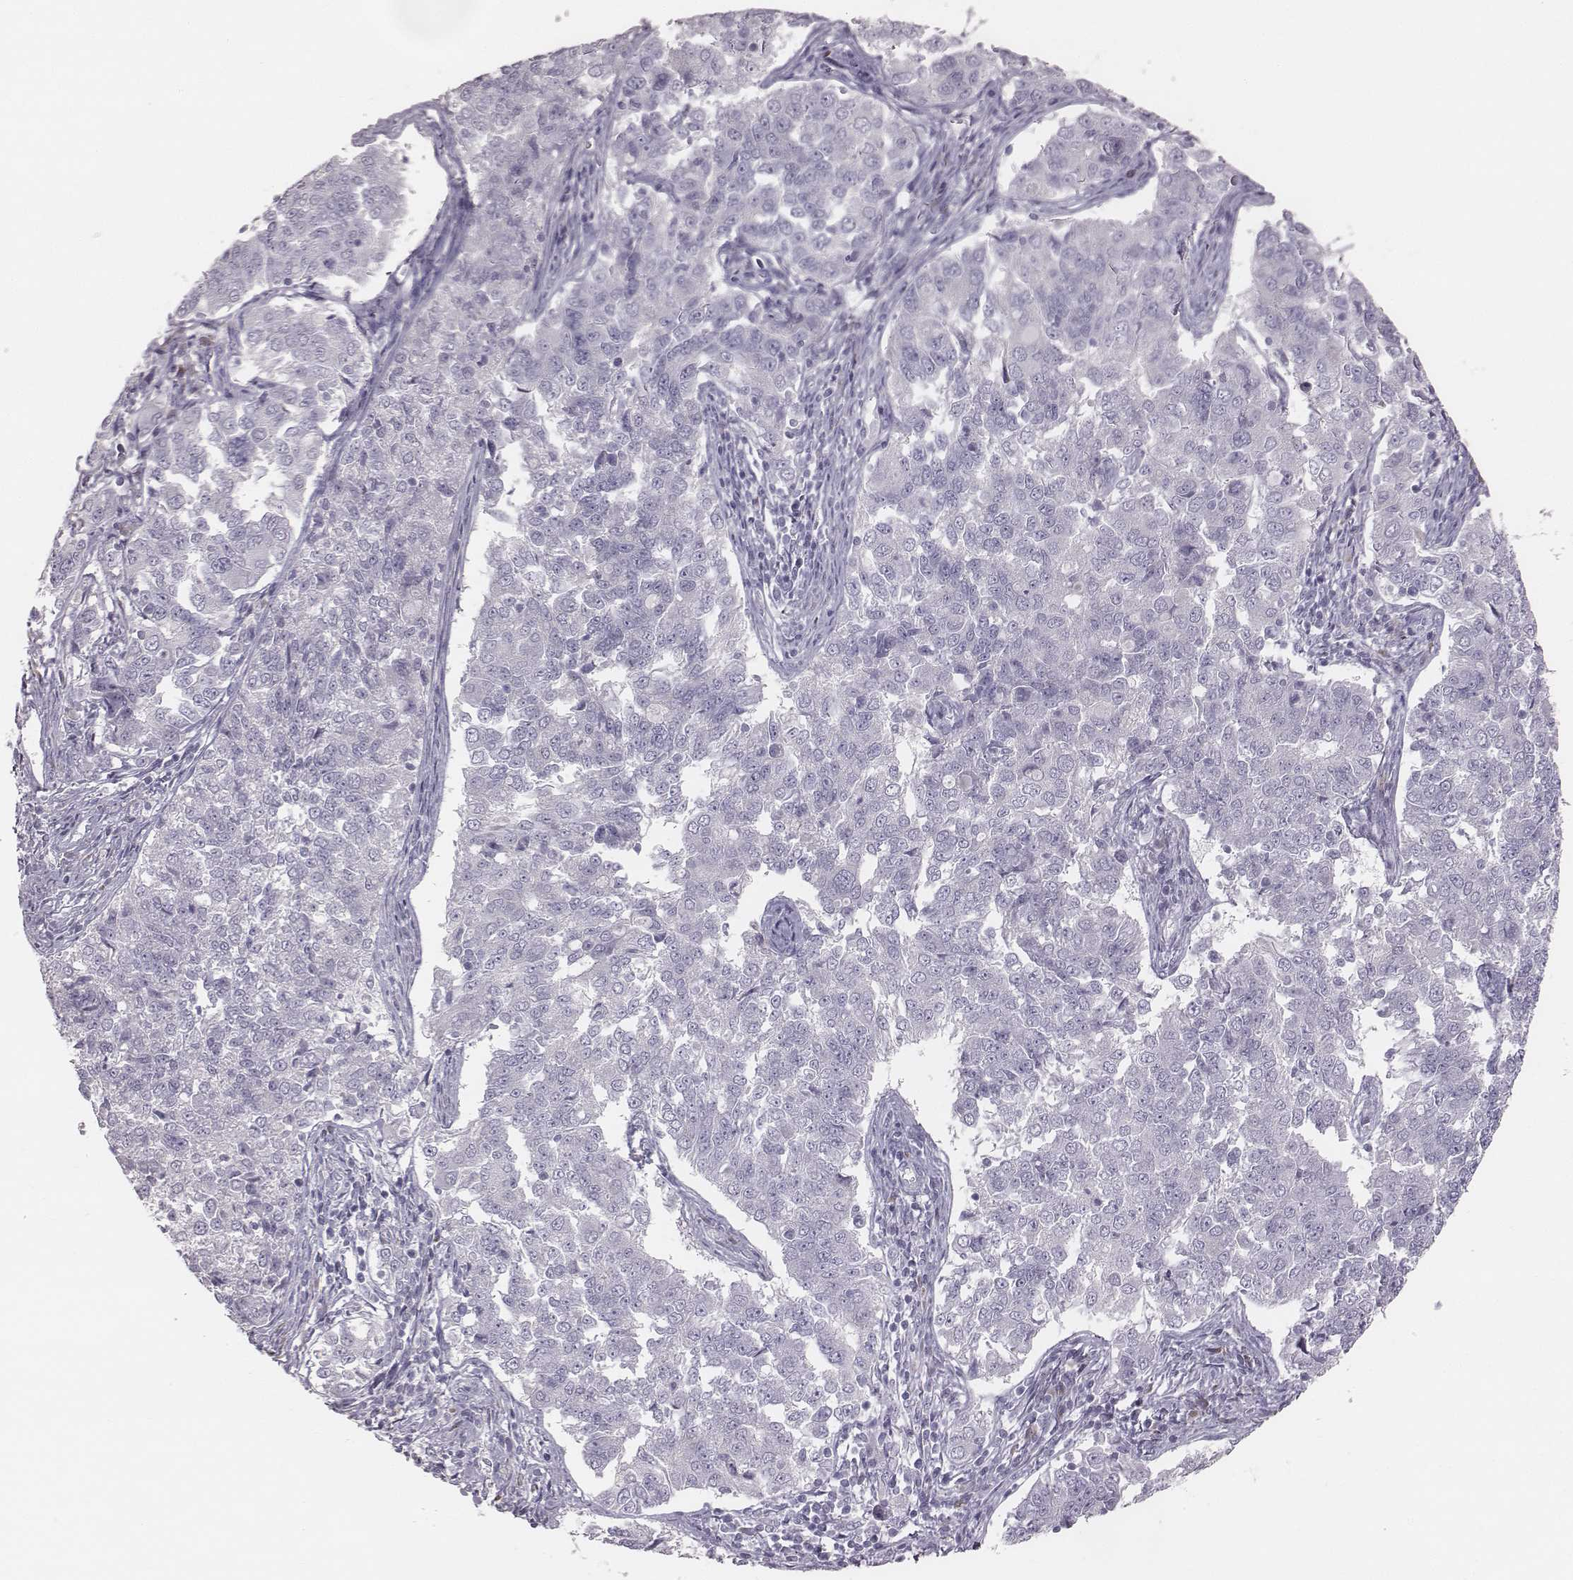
{"staining": {"intensity": "negative", "quantity": "none", "location": "none"}, "tissue": "endometrial cancer", "cell_type": "Tumor cells", "image_type": "cancer", "snomed": [{"axis": "morphology", "description": "Adenocarcinoma, NOS"}, {"axis": "topography", "description": "Endometrium"}], "caption": "Photomicrograph shows no protein staining in tumor cells of endometrial cancer (adenocarcinoma) tissue. The staining was performed using DAB to visualize the protein expression in brown, while the nuclei were stained in blue with hematoxylin (Magnification: 20x).", "gene": "C6orf58", "patient": {"sex": "female", "age": 43}}